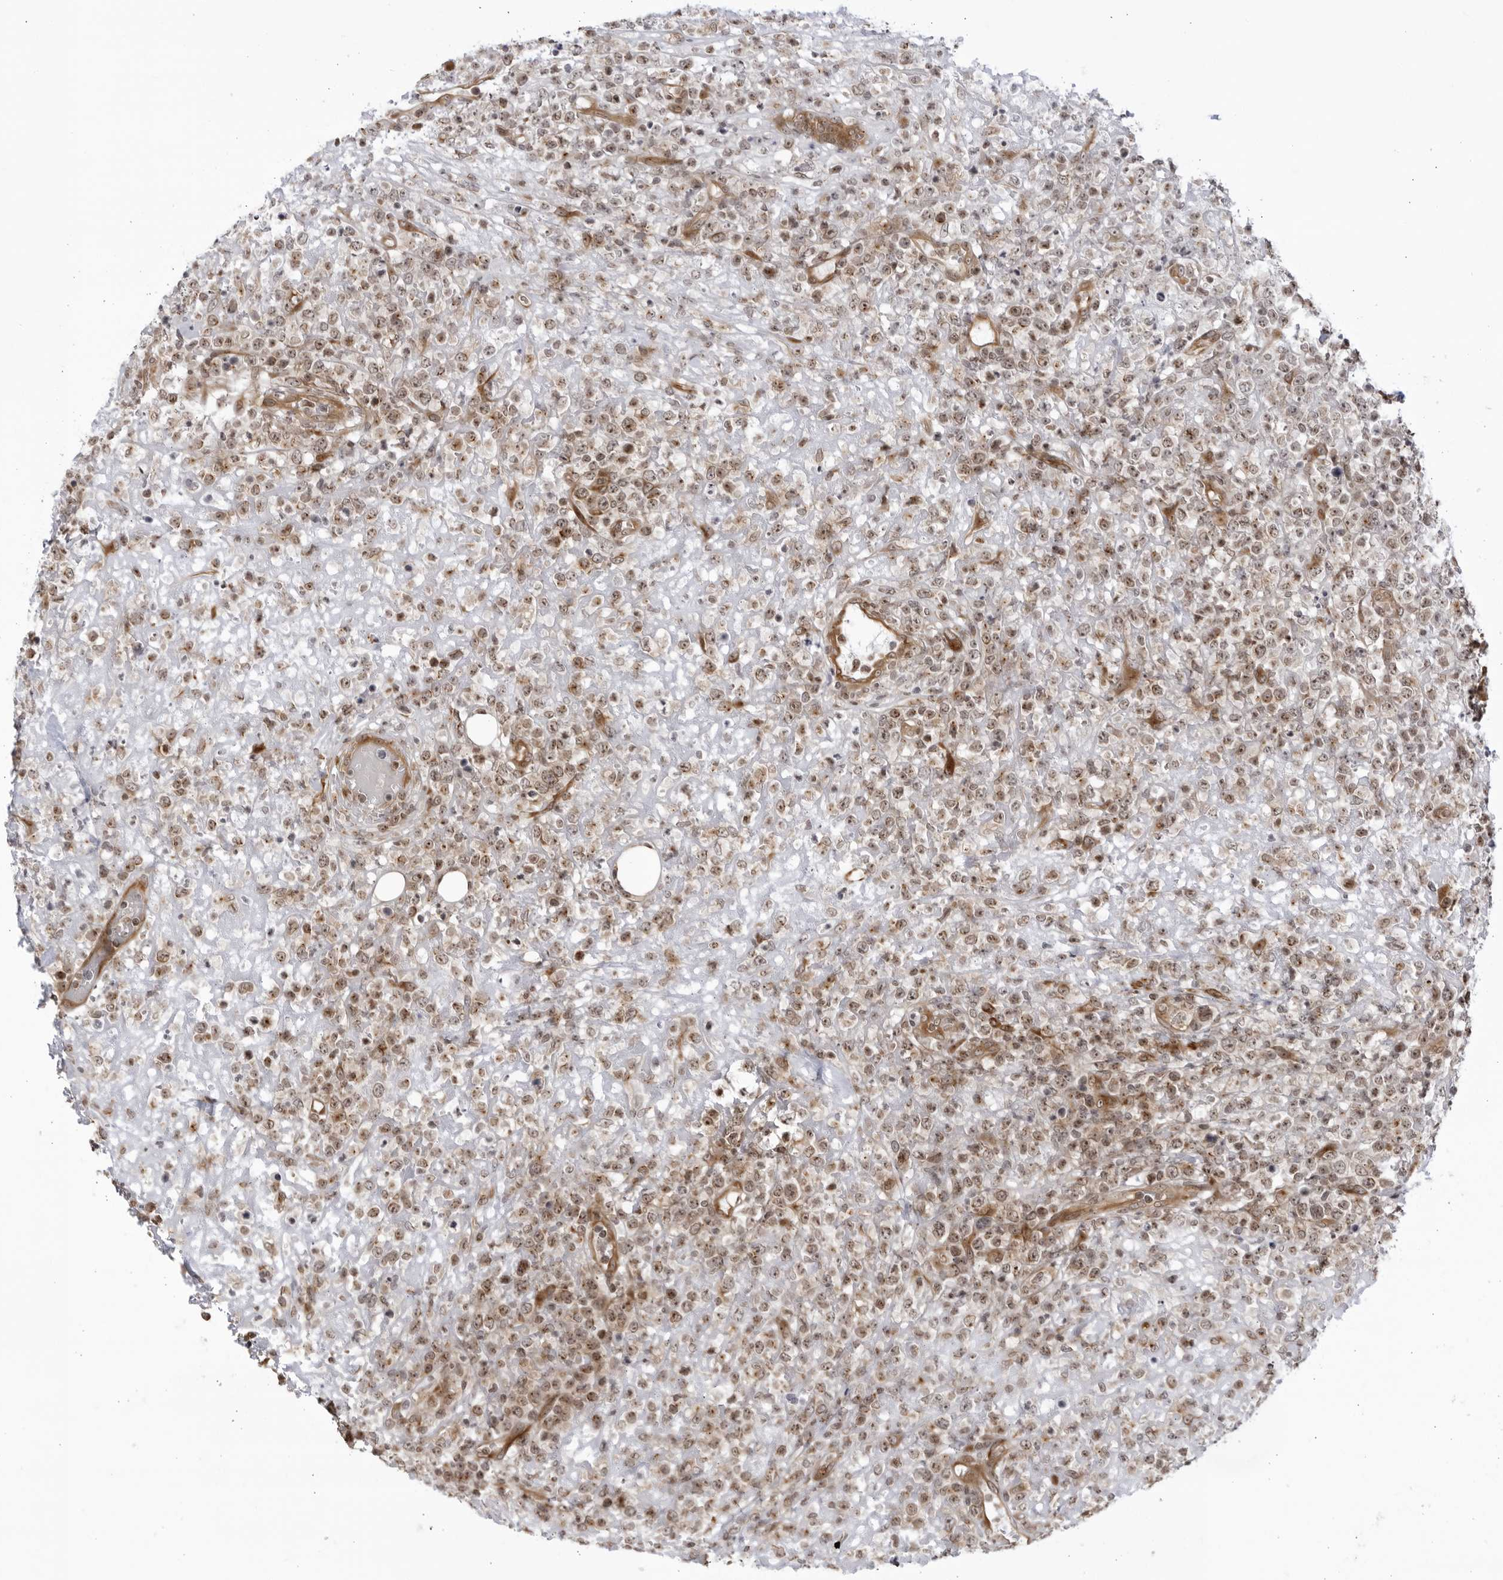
{"staining": {"intensity": "moderate", "quantity": ">75%", "location": "nuclear"}, "tissue": "lymphoma", "cell_type": "Tumor cells", "image_type": "cancer", "snomed": [{"axis": "morphology", "description": "Malignant lymphoma, non-Hodgkin's type, High grade"}, {"axis": "topography", "description": "Colon"}], "caption": "This micrograph displays IHC staining of lymphoma, with medium moderate nuclear expression in approximately >75% of tumor cells.", "gene": "CNBD1", "patient": {"sex": "female", "age": 53}}